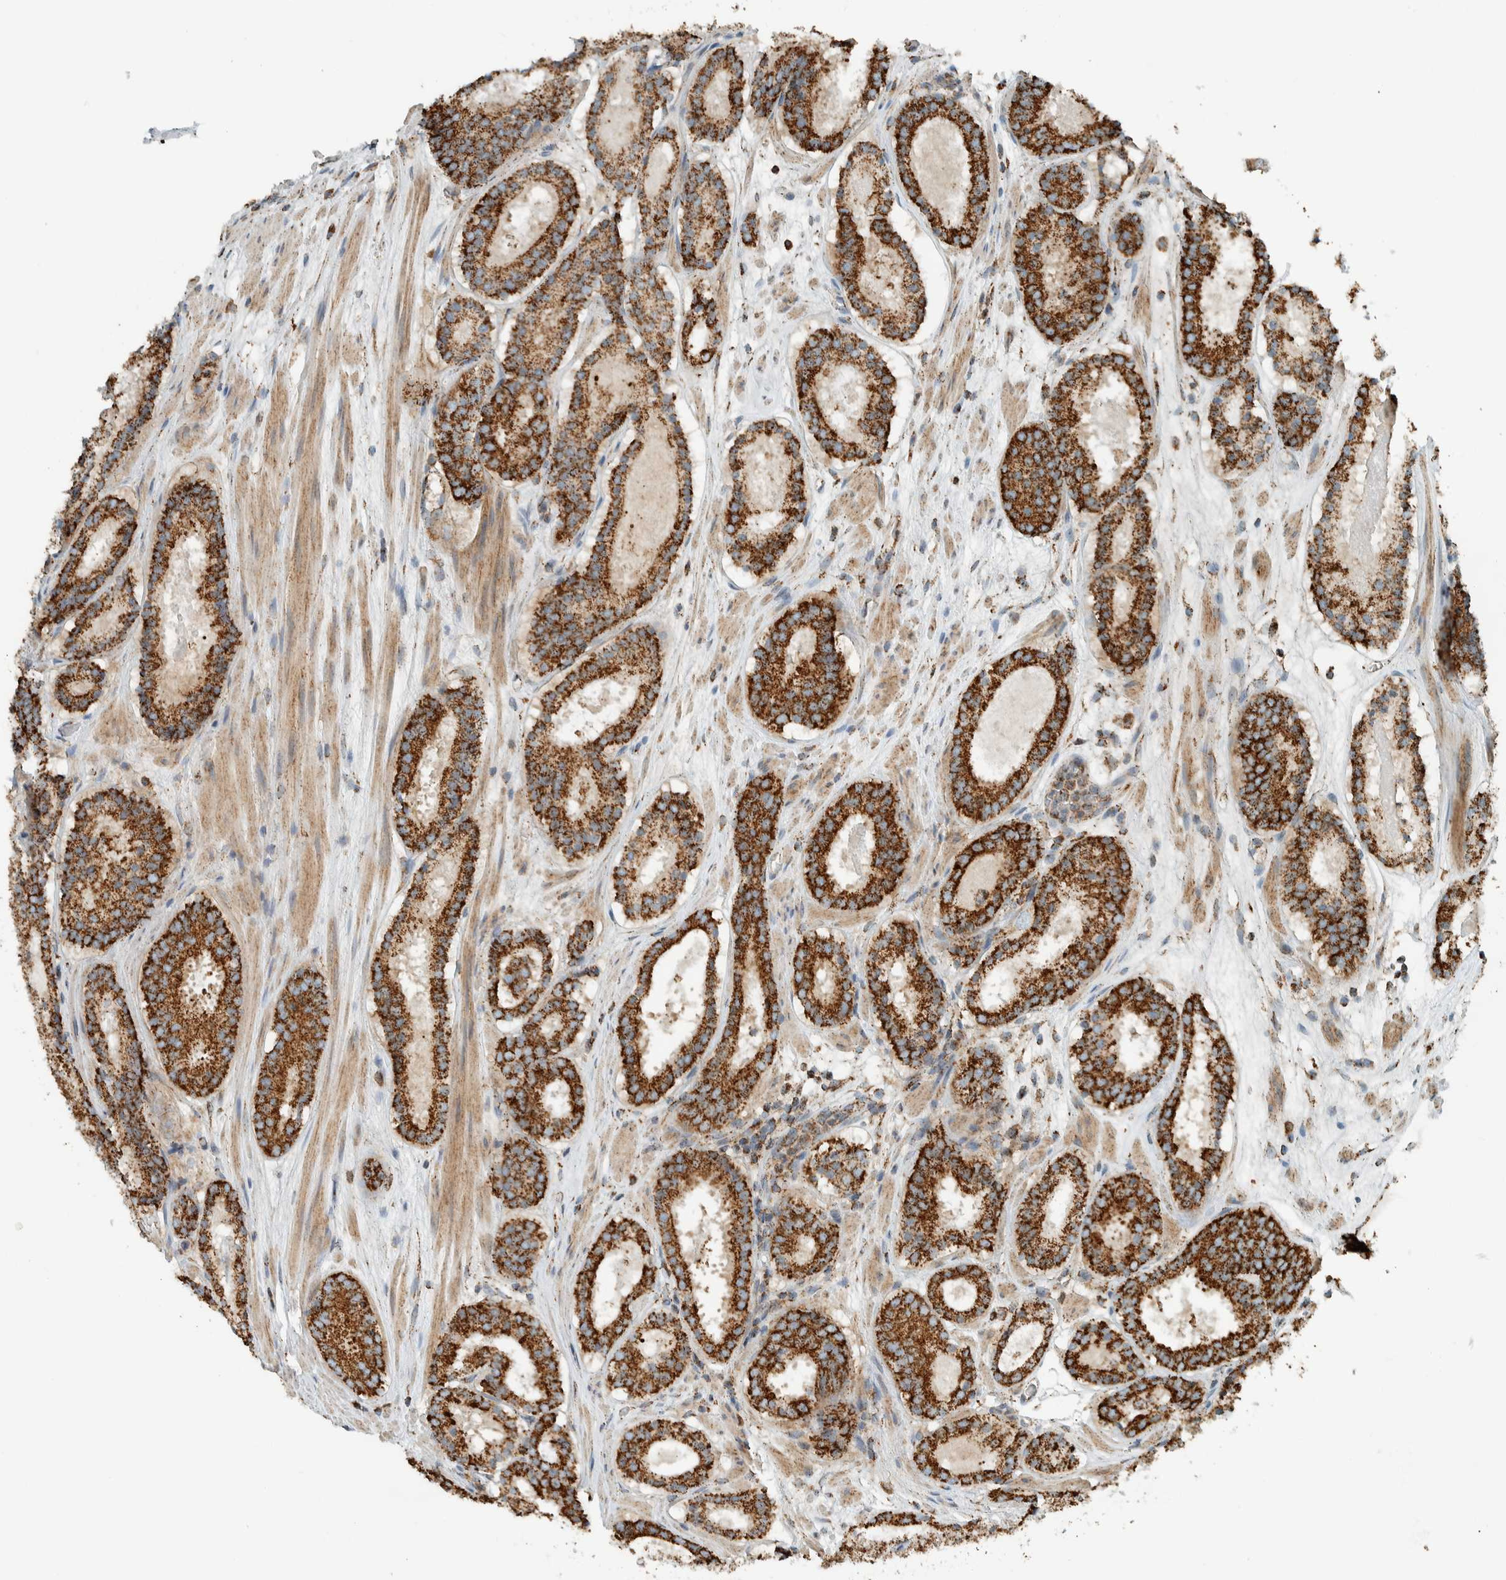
{"staining": {"intensity": "strong", "quantity": ">75%", "location": "cytoplasmic/membranous"}, "tissue": "prostate cancer", "cell_type": "Tumor cells", "image_type": "cancer", "snomed": [{"axis": "morphology", "description": "Adenocarcinoma, Low grade"}, {"axis": "topography", "description": "Prostate"}], "caption": "Prostate cancer stained for a protein demonstrates strong cytoplasmic/membranous positivity in tumor cells.", "gene": "ZNF454", "patient": {"sex": "male", "age": 69}}